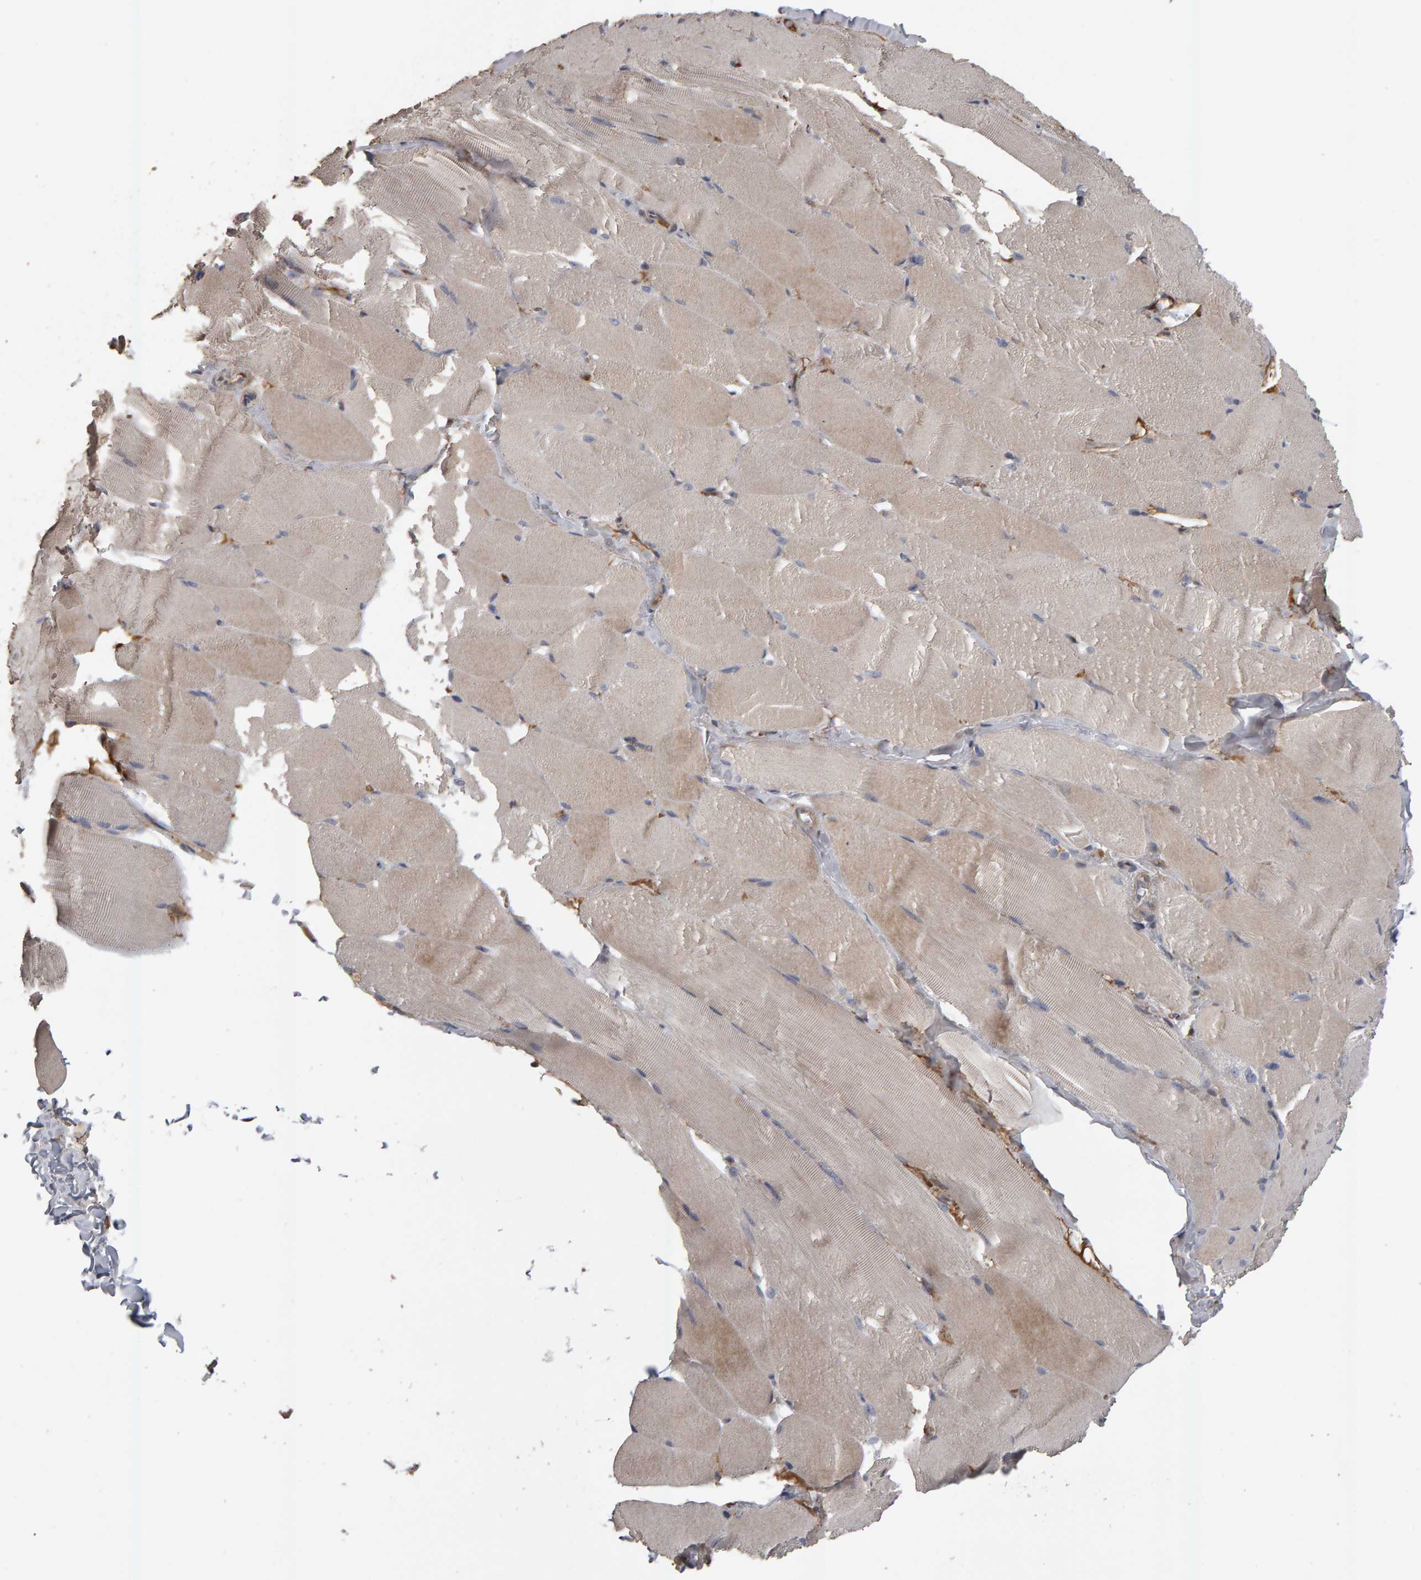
{"staining": {"intensity": "weak", "quantity": ">75%", "location": "cytoplasmic/membranous"}, "tissue": "skeletal muscle", "cell_type": "Myocytes", "image_type": "normal", "snomed": [{"axis": "morphology", "description": "Normal tissue, NOS"}, {"axis": "topography", "description": "Skin"}, {"axis": "topography", "description": "Skeletal muscle"}], "caption": "Immunohistochemistry photomicrograph of normal skeletal muscle: skeletal muscle stained using immunohistochemistry reveals low levels of weak protein expression localized specifically in the cytoplasmic/membranous of myocytes, appearing as a cytoplasmic/membranous brown color.", "gene": "IPO8", "patient": {"sex": "male", "age": 83}}